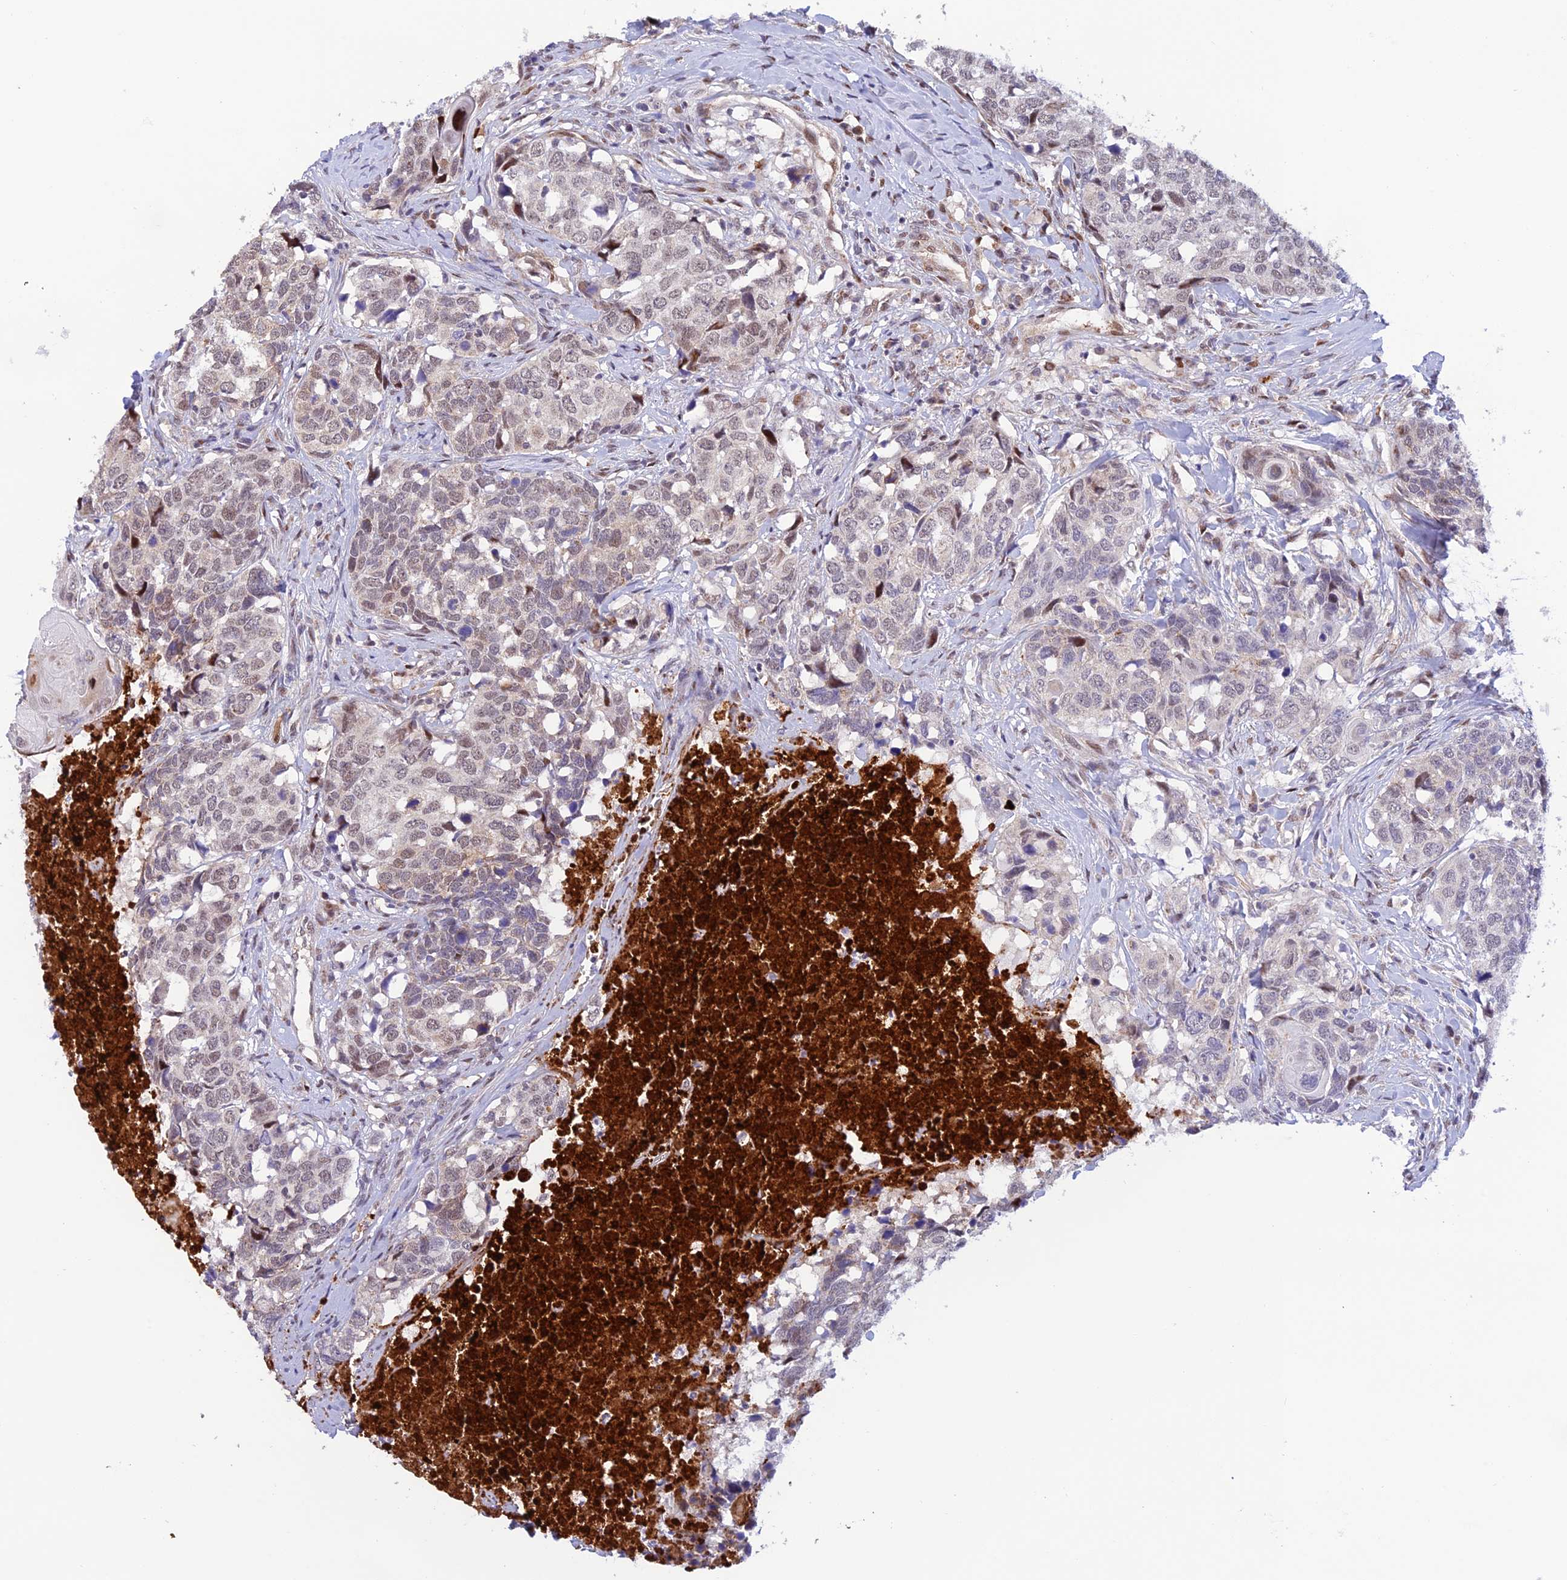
{"staining": {"intensity": "weak", "quantity": "25%-75%", "location": "nuclear"}, "tissue": "head and neck cancer", "cell_type": "Tumor cells", "image_type": "cancer", "snomed": [{"axis": "morphology", "description": "Squamous cell carcinoma, NOS"}, {"axis": "topography", "description": "Head-Neck"}], "caption": "Protein staining displays weak nuclear expression in about 25%-75% of tumor cells in head and neck squamous cell carcinoma.", "gene": "WDR55", "patient": {"sex": "male", "age": 66}}